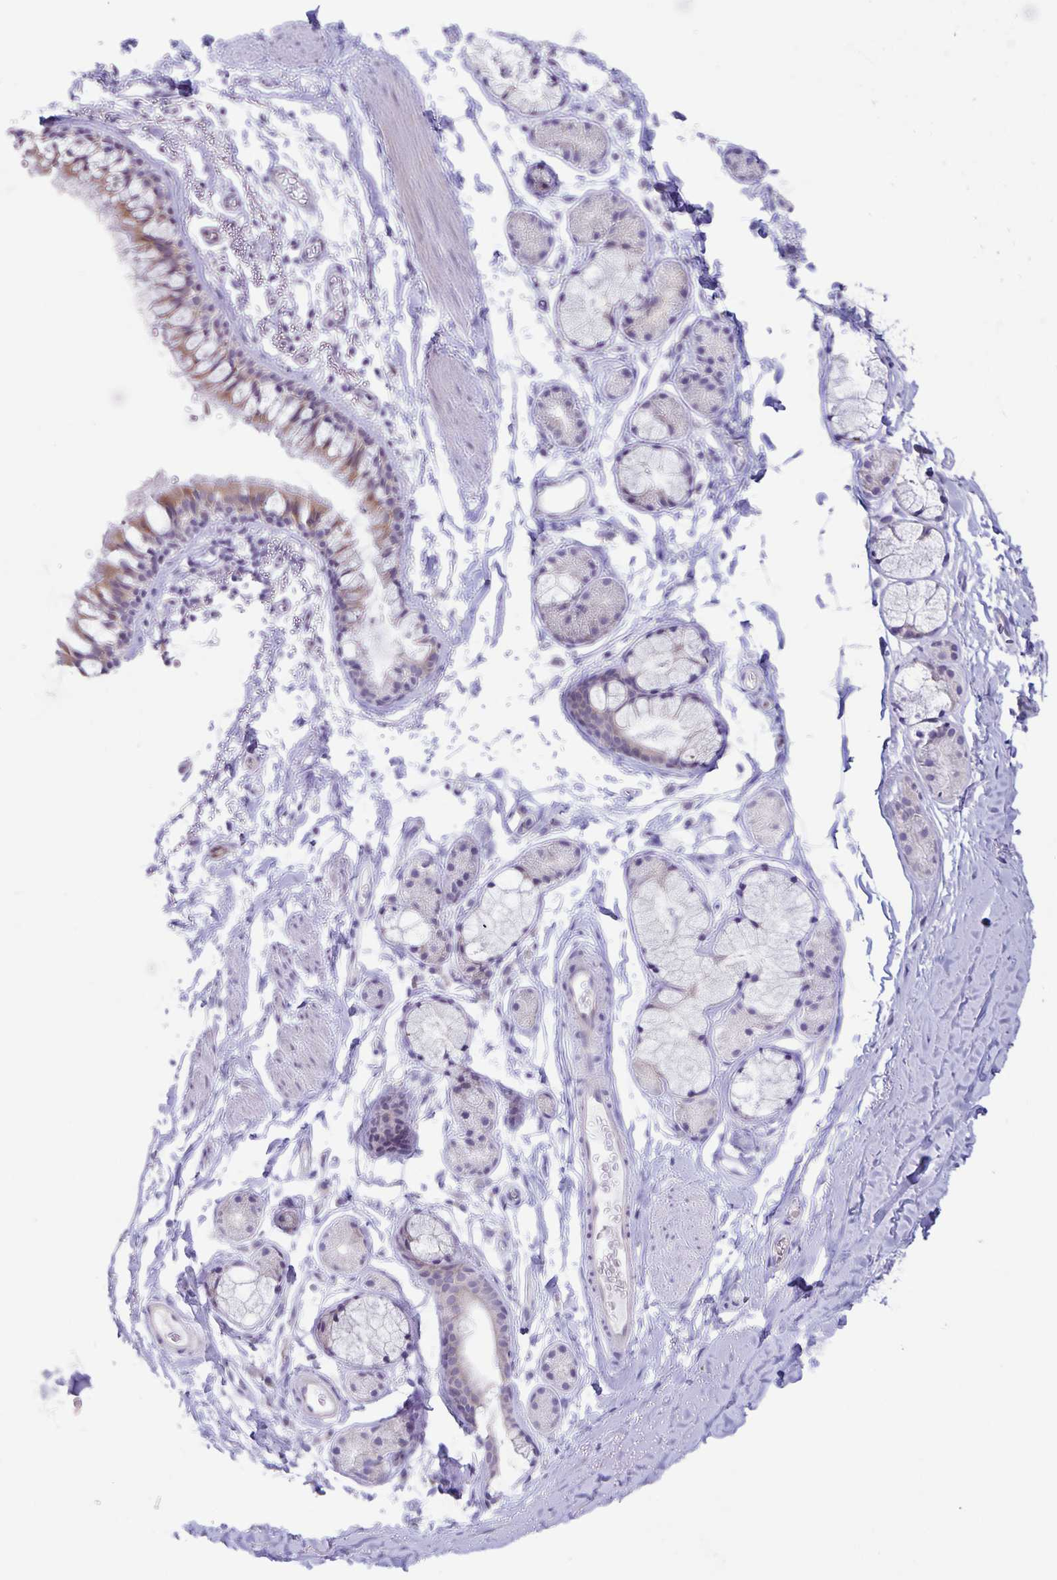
{"staining": {"intensity": "negative", "quantity": "none", "location": "none"}, "tissue": "soft tissue", "cell_type": "Chondrocytes", "image_type": "normal", "snomed": [{"axis": "morphology", "description": "Normal tissue, NOS"}, {"axis": "topography", "description": "Cartilage tissue"}, {"axis": "topography", "description": "Bronchus"}, {"axis": "topography", "description": "Peripheral nerve tissue"}], "caption": "Soft tissue was stained to show a protein in brown. There is no significant staining in chondrocytes. (DAB (3,3'-diaminobenzidine) immunohistochemistry with hematoxylin counter stain).", "gene": "AQP4", "patient": {"sex": "female", "age": 59}}